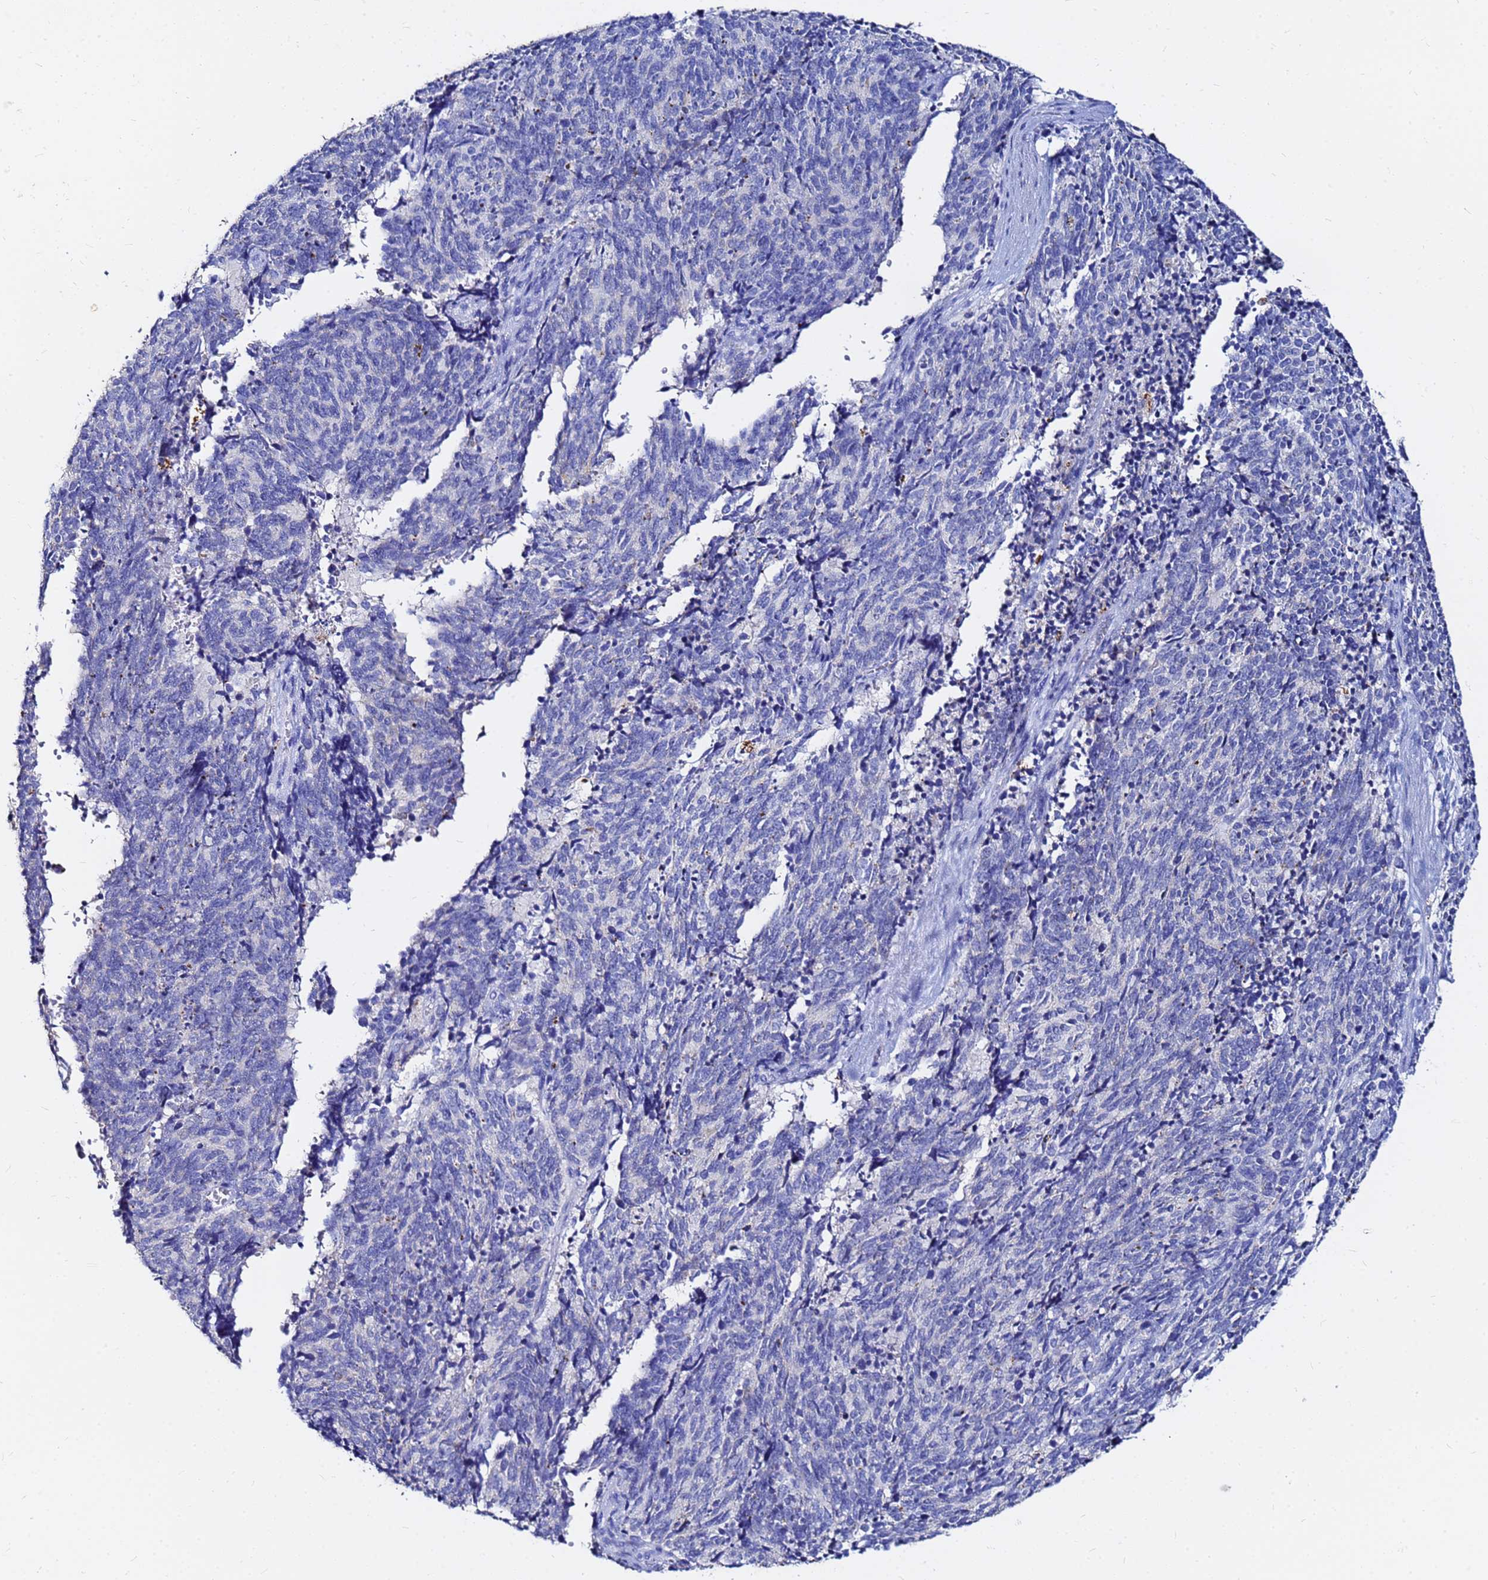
{"staining": {"intensity": "negative", "quantity": "none", "location": "none"}, "tissue": "cervical cancer", "cell_type": "Tumor cells", "image_type": "cancer", "snomed": [{"axis": "morphology", "description": "Squamous cell carcinoma, NOS"}, {"axis": "topography", "description": "Cervix"}], "caption": "This histopathology image is of cervical cancer (squamous cell carcinoma) stained with immunohistochemistry (IHC) to label a protein in brown with the nuclei are counter-stained blue. There is no expression in tumor cells. The staining was performed using DAB to visualize the protein expression in brown, while the nuclei were stained in blue with hematoxylin (Magnification: 20x).", "gene": "FAM183A", "patient": {"sex": "female", "age": 29}}